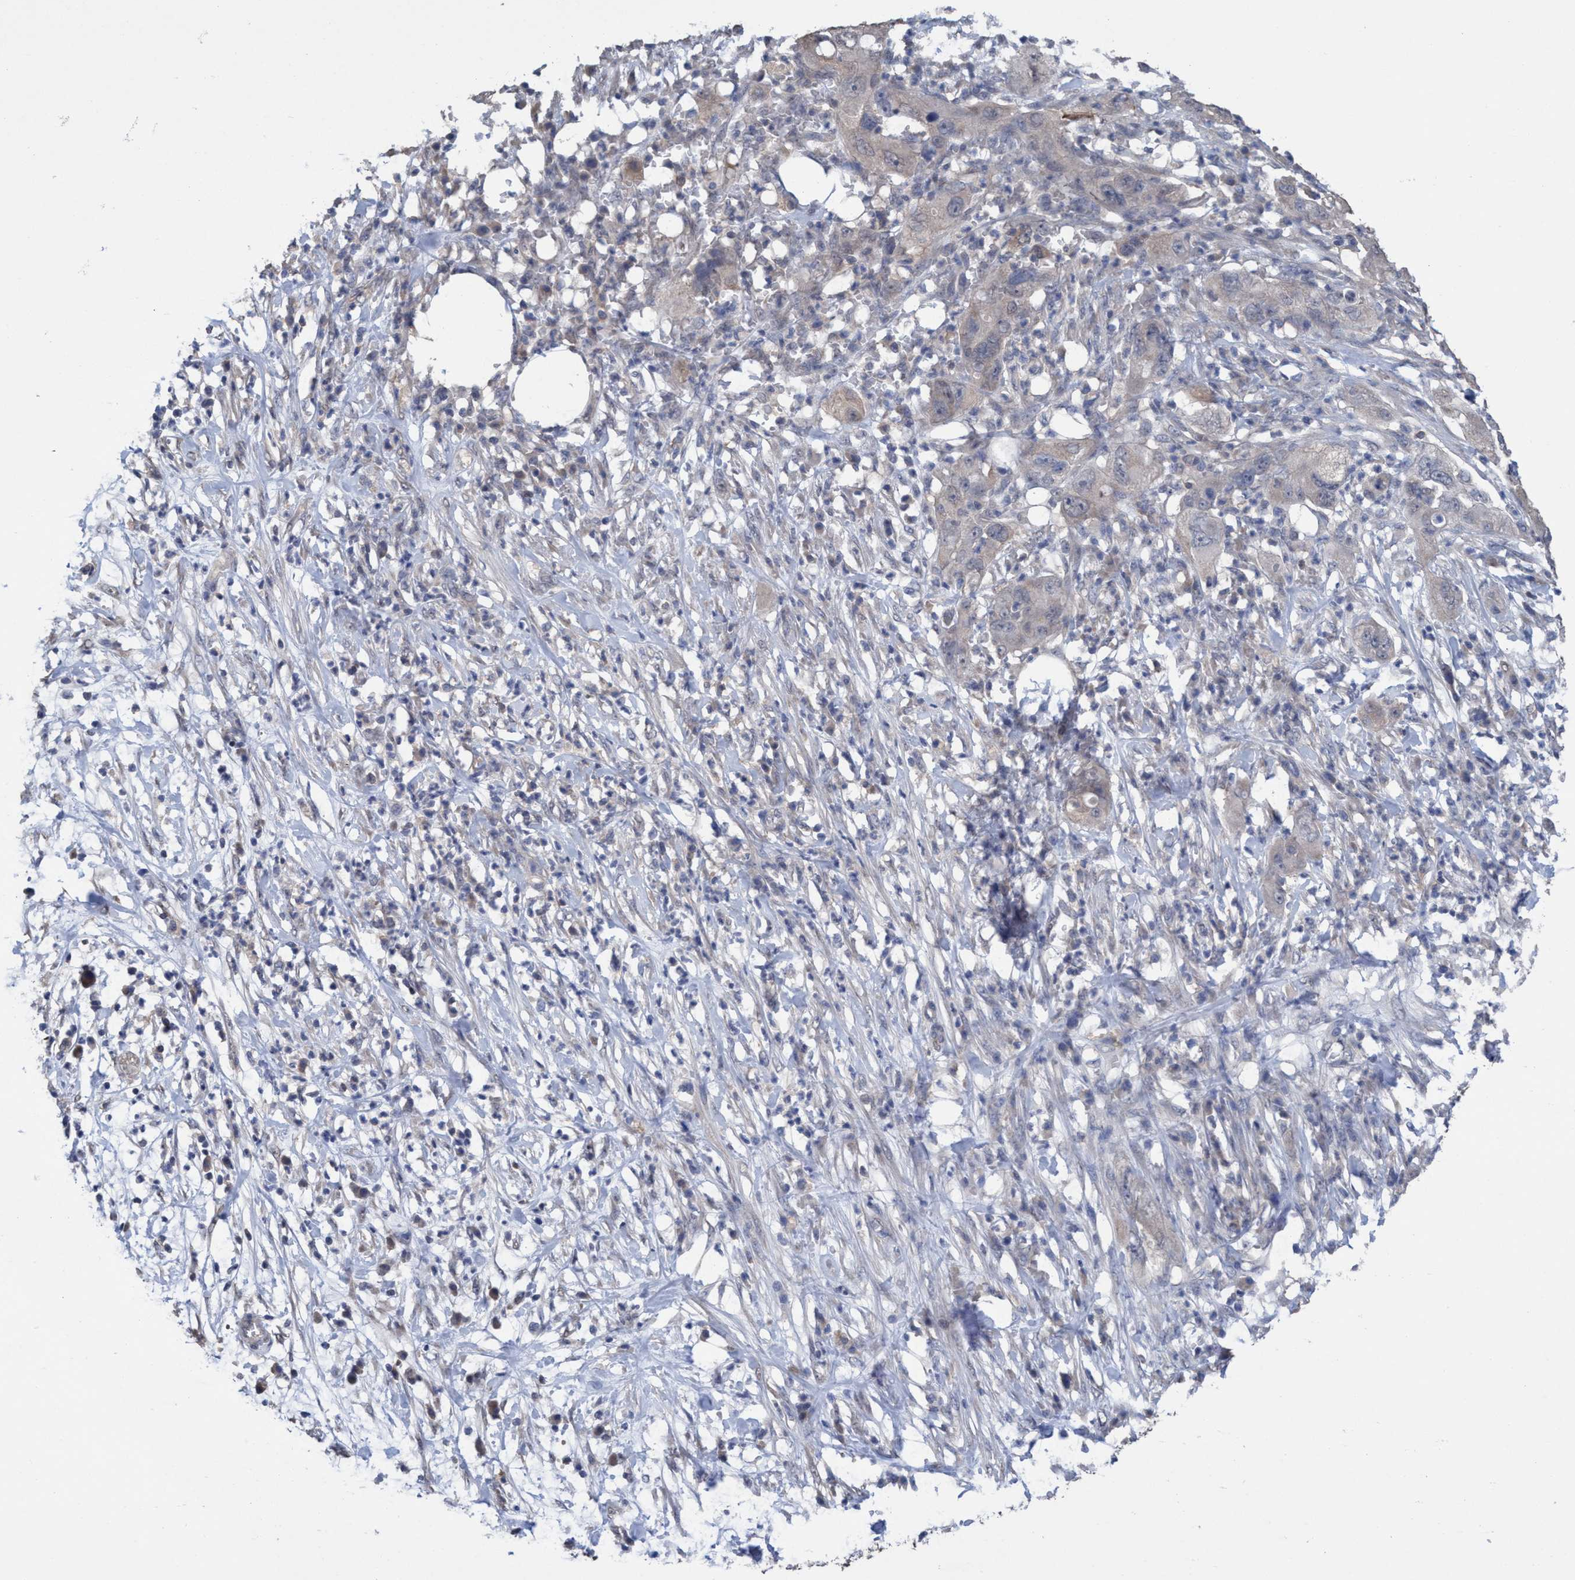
{"staining": {"intensity": "negative", "quantity": "none", "location": "none"}, "tissue": "pancreatic cancer", "cell_type": "Tumor cells", "image_type": "cancer", "snomed": [{"axis": "morphology", "description": "Adenocarcinoma, NOS"}, {"axis": "topography", "description": "Pancreas"}], "caption": "Pancreatic adenocarcinoma was stained to show a protein in brown. There is no significant positivity in tumor cells.", "gene": "GLOD4", "patient": {"sex": "female", "age": 78}}